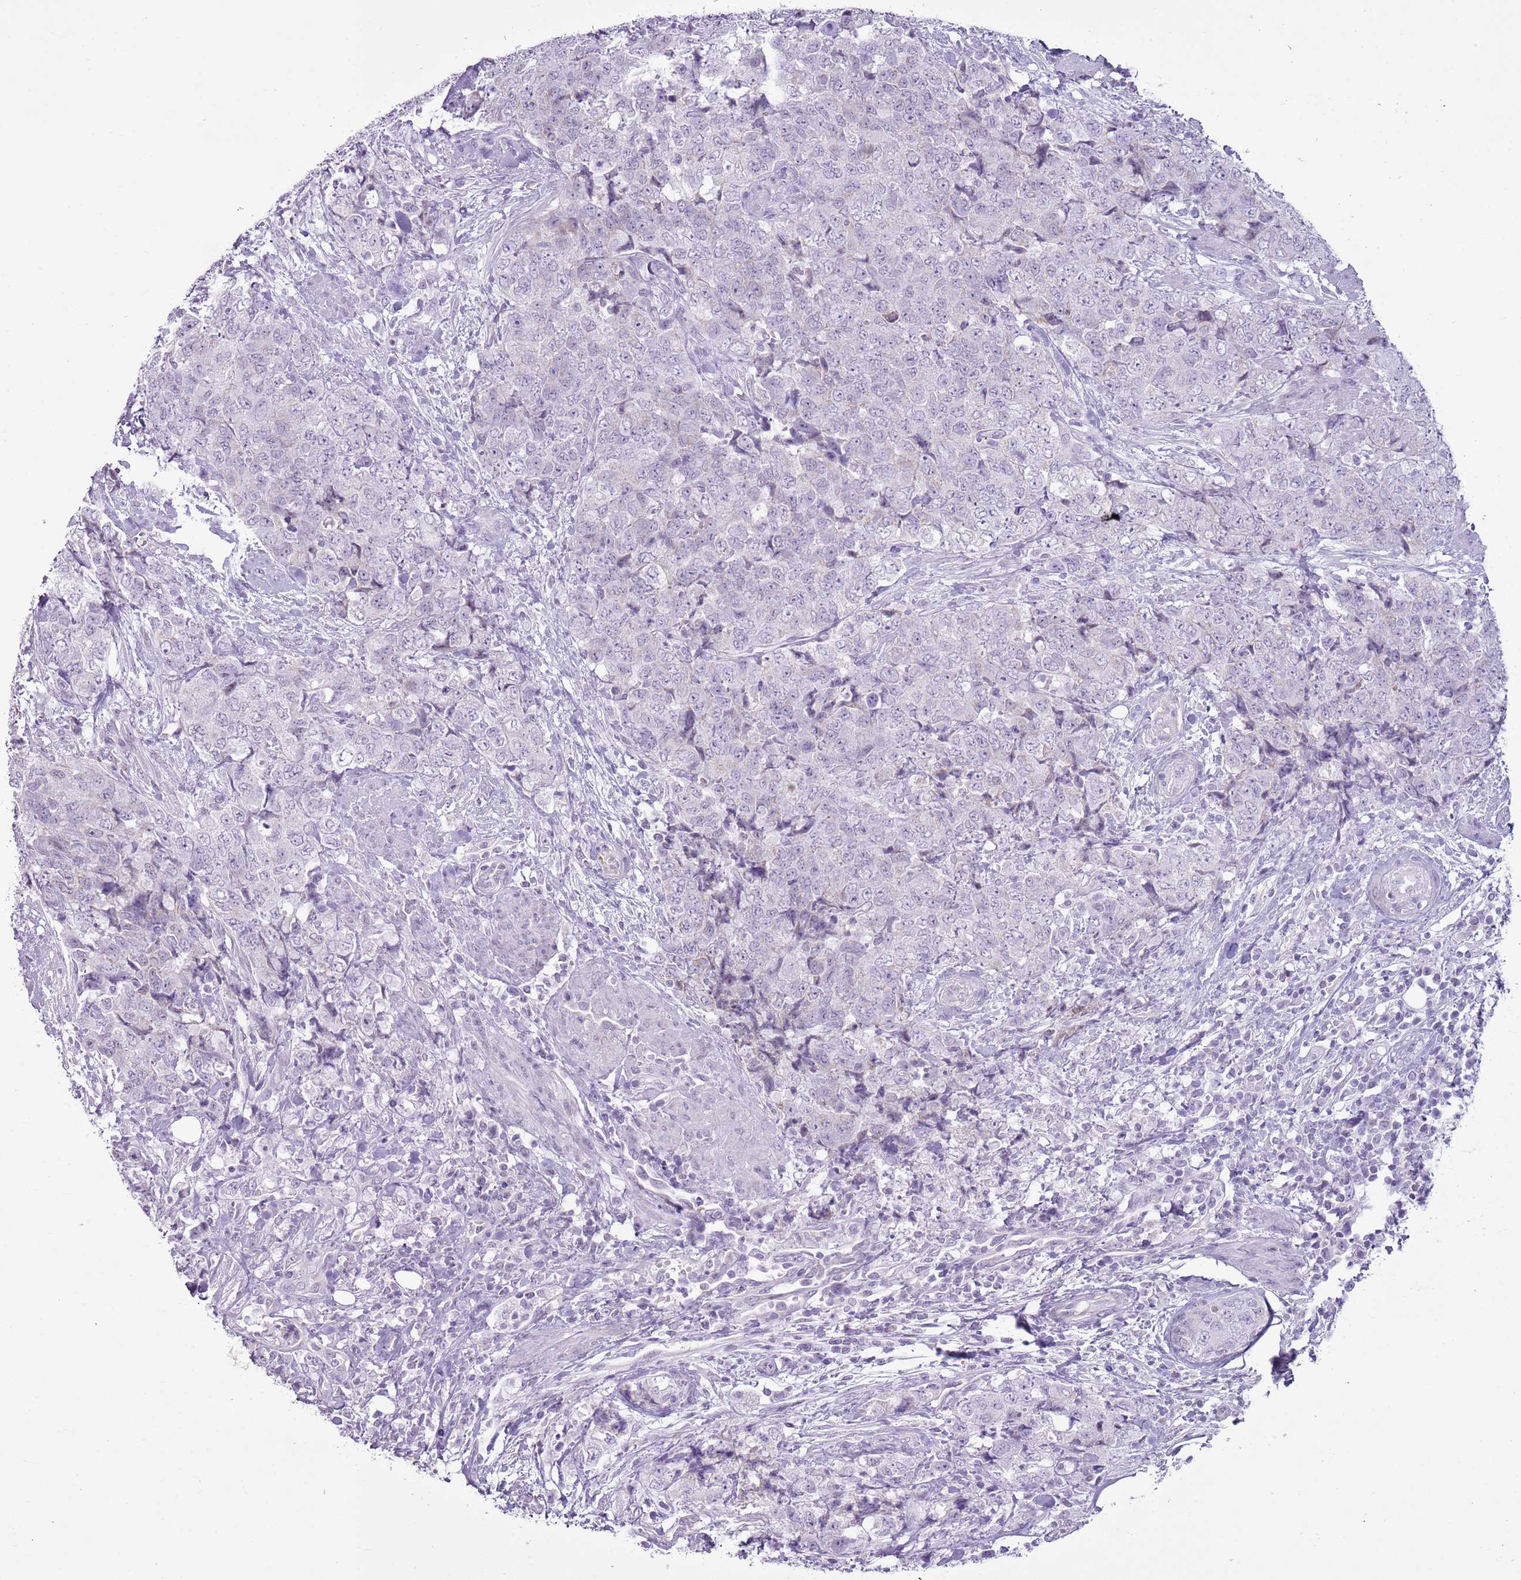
{"staining": {"intensity": "negative", "quantity": "none", "location": "none"}, "tissue": "urothelial cancer", "cell_type": "Tumor cells", "image_type": "cancer", "snomed": [{"axis": "morphology", "description": "Urothelial carcinoma, High grade"}, {"axis": "topography", "description": "Urinary bladder"}], "caption": "Tumor cells show no significant expression in urothelial cancer. (Stains: DAB (3,3'-diaminobenzidine) IHC with hematoxylin counter stain, Microscopy: brightfield microscopy at high magnification).", "gene": "RPL3L", "patient": {"sex": "female", "age": 78}}